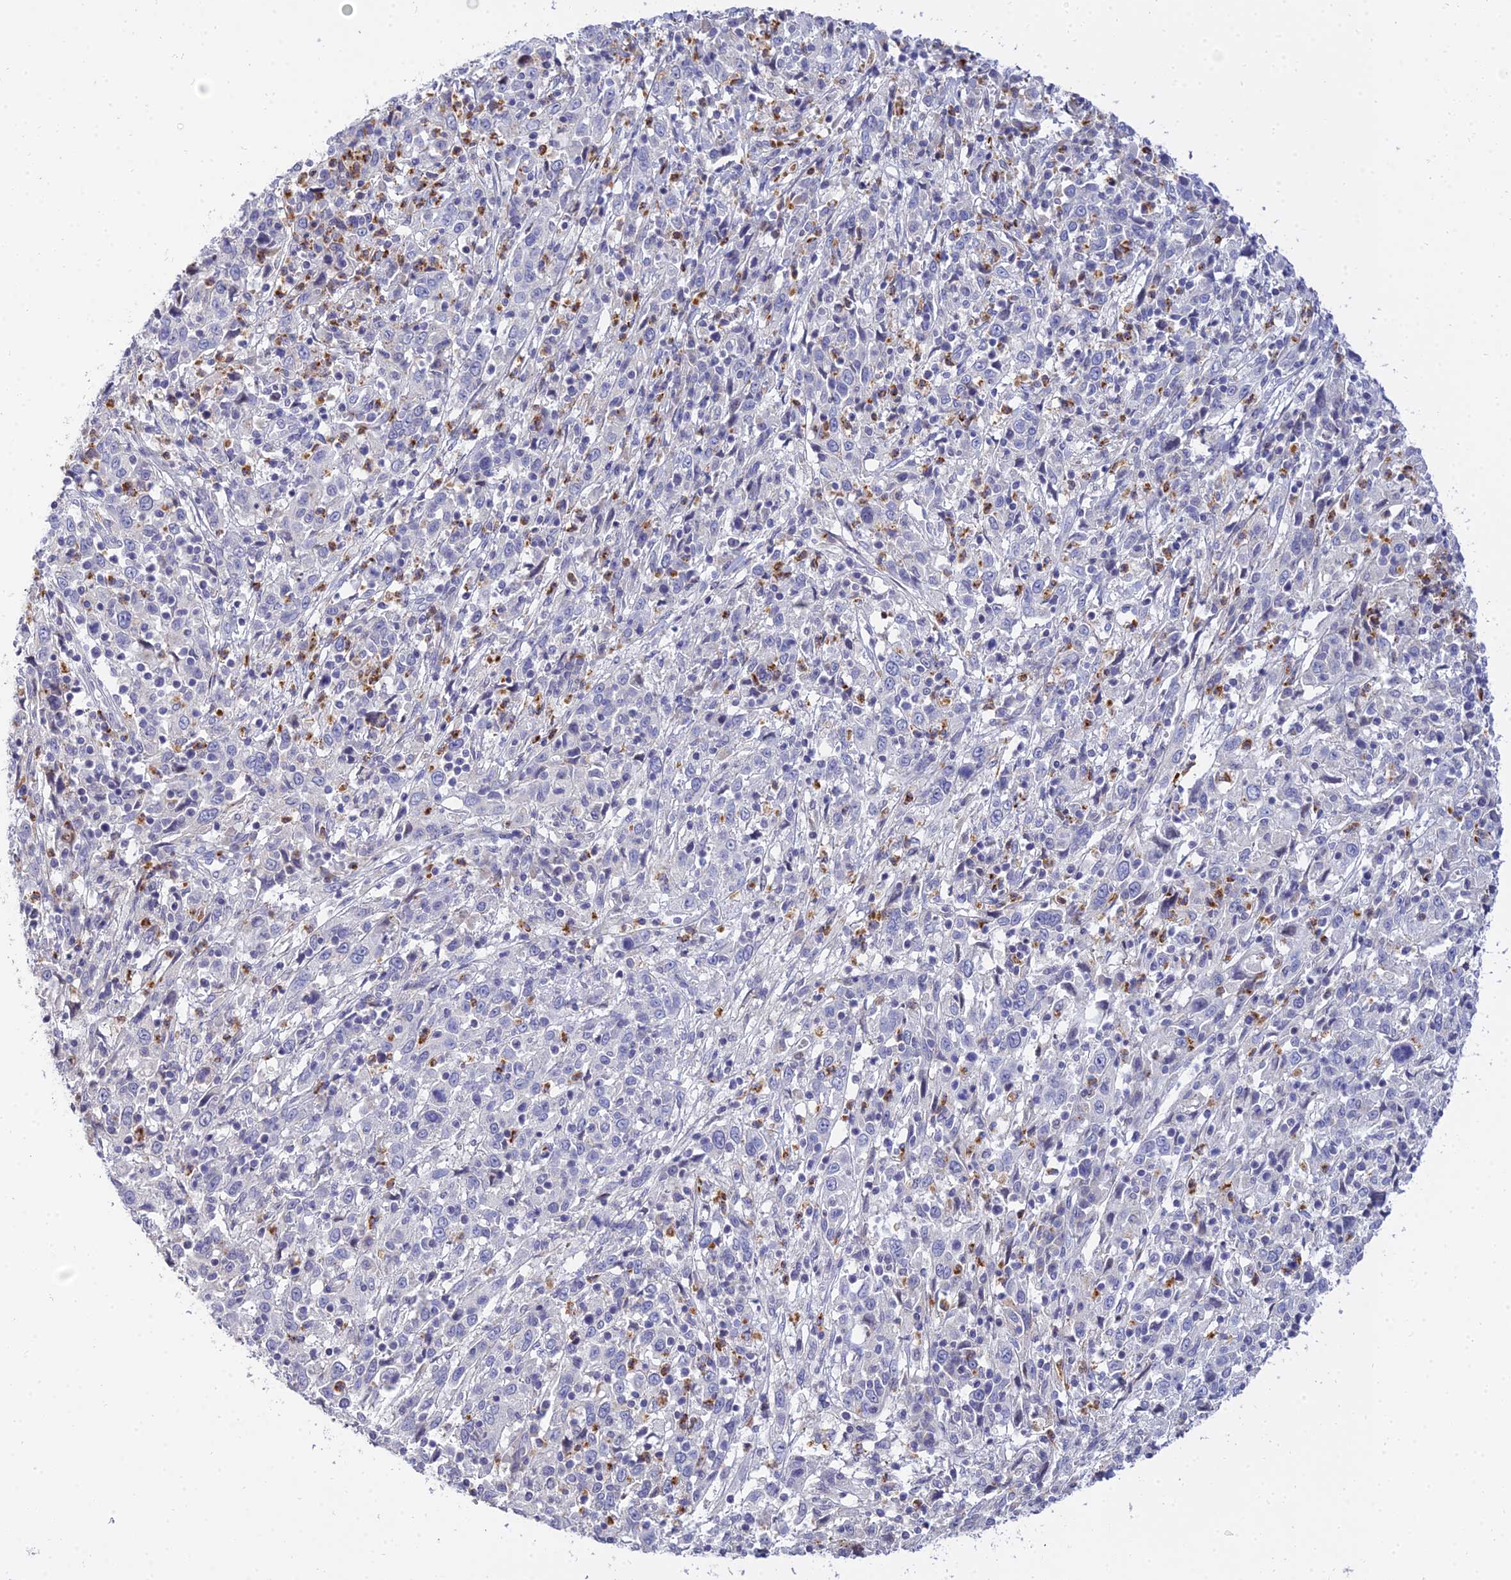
{"staining": {"intensity": "negative", "quantity": "none", "location": "none"}, "tissue": "cervical cancer", "cell_type": "Tumor cells", "image_type": "cancer", "snomed": [{"axis": "morphology", "description": "Squamous cell carcinoma, NOS"}, {"axis": "topography", "description": "Cervix"}], "caption": "Immunohistochemistry of cervical cancer shows no expression in tumor cells.", "gene": "VWC2L", "patient": {"sex": "female", "age": 46}}